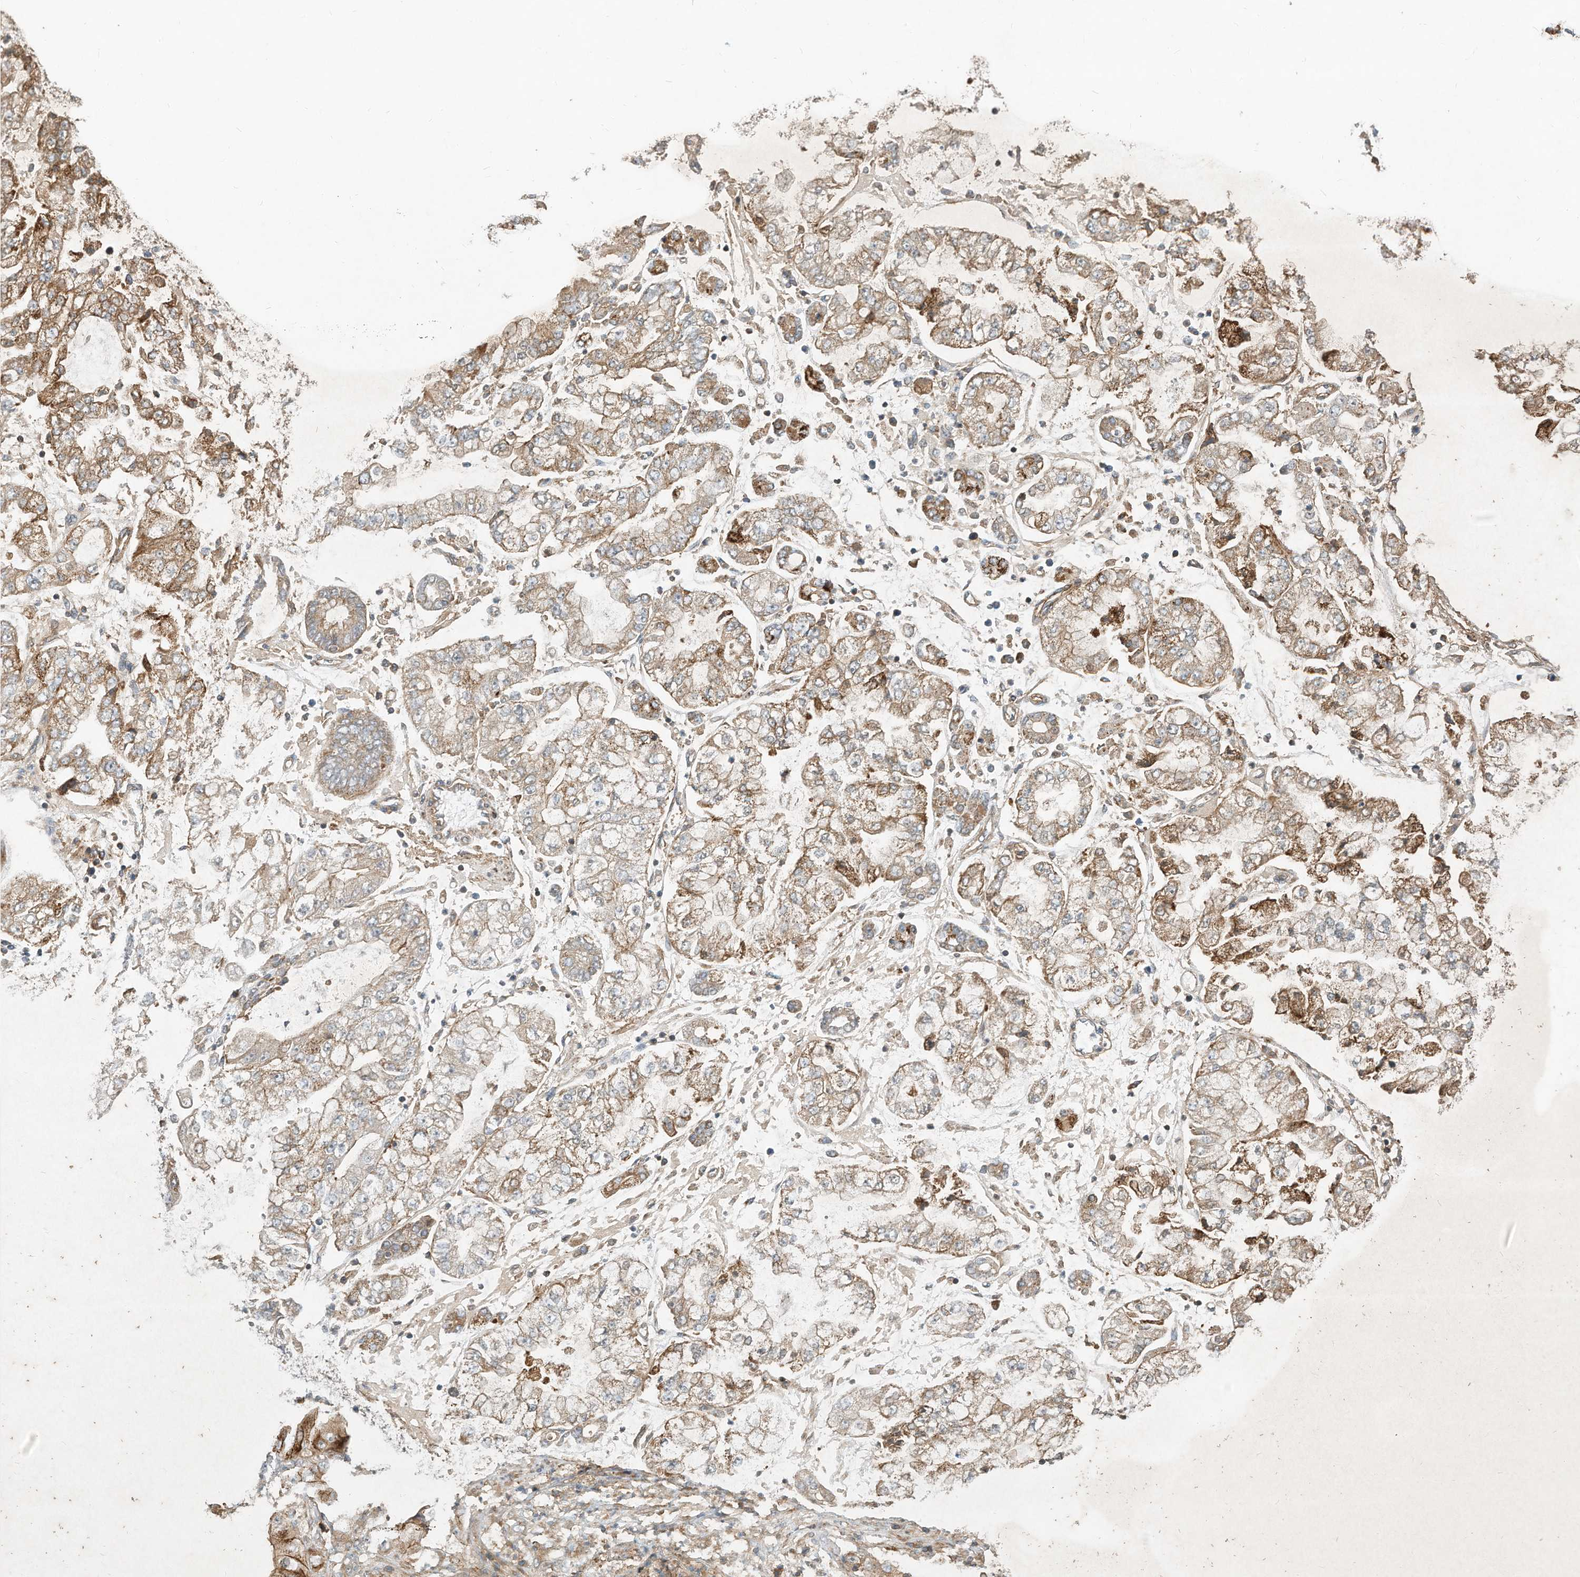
{"staining": {"intensity": "moderate", "quantity": "25%-75%", "location": "cytoplasmic/membranous"}, "tissue": "stomach cancer", "cell_type": "Tumor cells", "image_type": "cancer", "snomed": [{"axis": "morphology", "description": "Adenocarcinoma, NOS"}, {"axis": "topography", "description": "Stomach"}], "caption": "This is a histology image of immunohistochemistry (IHC) staining of adenocarcinoma (stomach), which shows moderate expression in the cytoplasmic/membranous of tumor cells.", "gene": "CPAMD8", "patient": {"sex": "male", "age": 76}}